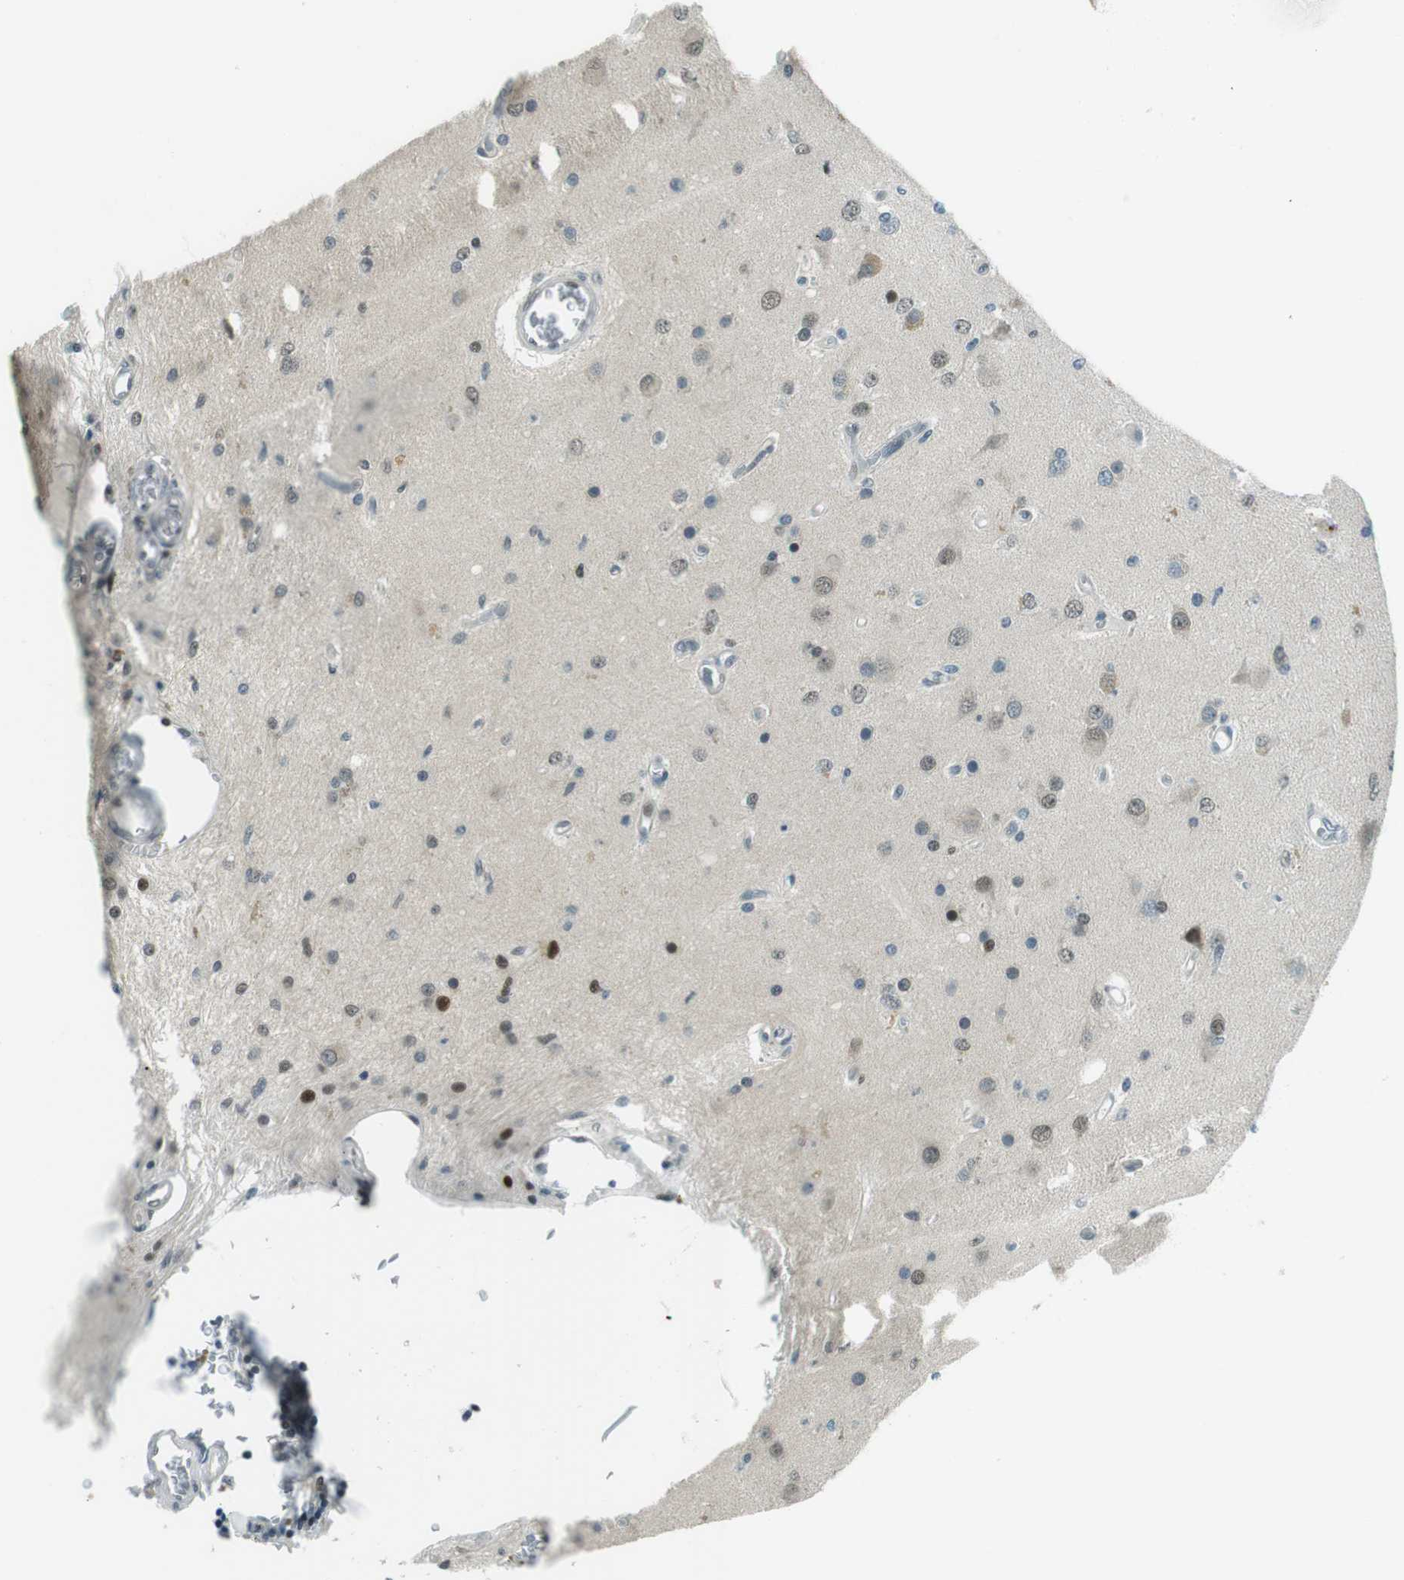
{"staining": {"intensity": "strong", "quantity": "<25%", "location": "nuclear"}, "tissue": "glioma", "cell_type": "Tumor cells", "image_type": "cancer", "snomed": [{"axis": "morphology", "description": "Normal tissue, NOS"}, {"axis": "morphology", "description": "Glioma, malignant, High grade"}, {"axis": "topography", "description": "Cerebral cortex"}], "caption": "Malignant glioma (high-grade) stained with immunohistochemistry (IHC) reveals strong nuclear positivity in about <25% of tumor cells.", "gene": "PJA1", "patient": {"sex": "male", "age": 77}}